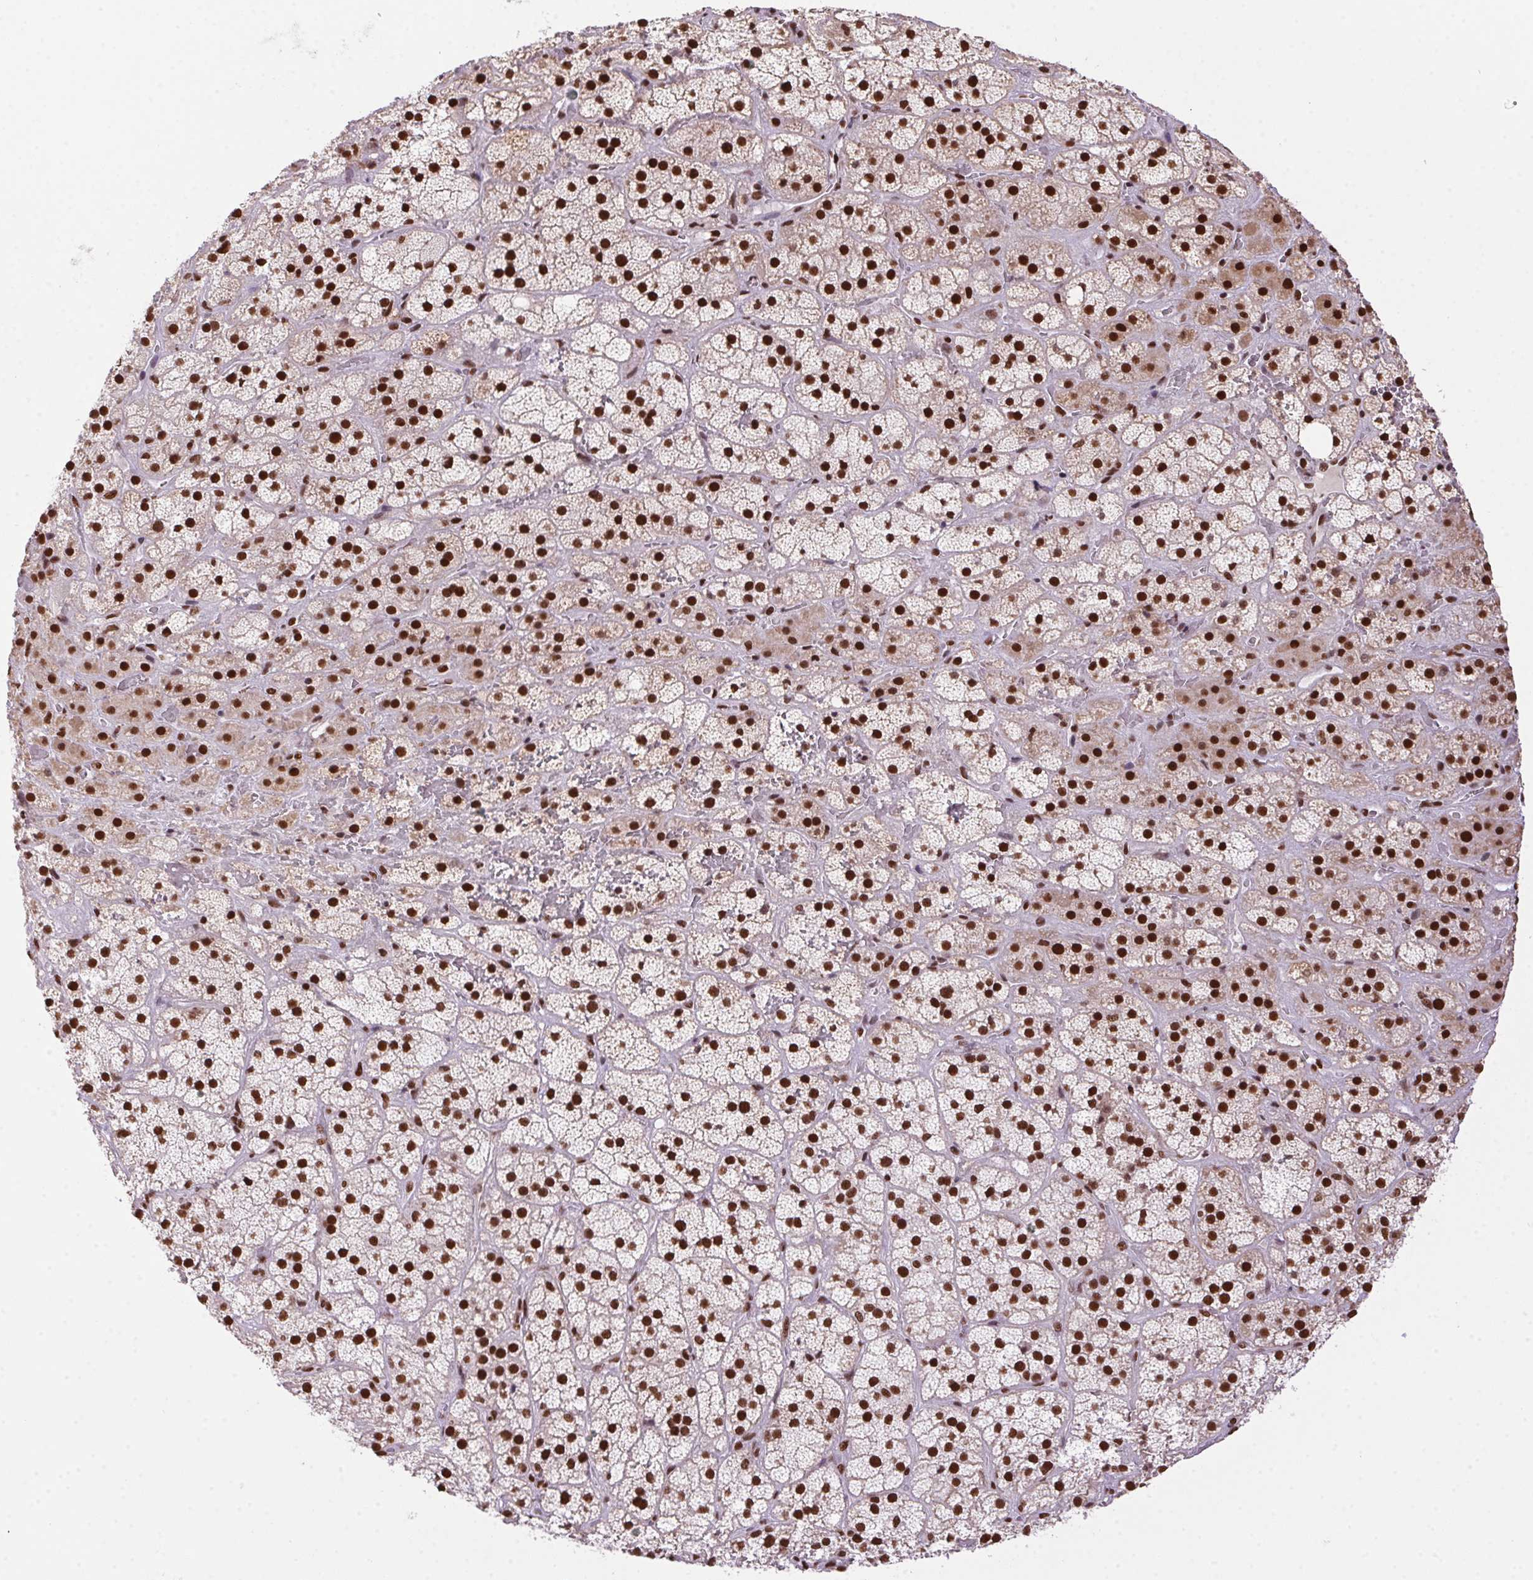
{"staining": {"intensity": "strong", "quantity": ">75%", "location": "cytoplasmic/membranous,nuclear"}, "tissue": "adrenal gland", "cell_type": "Glandular cells", "image_type": "normal", "snomed": [{"axis": "morphology", "description": "Normal tissue, NOS"}, {"axis": "topography", "description": "Adrenal gland"}], "caption": "High-power microscopy captured an IHC histopathology image of benign adrenal gland, revealing strong cytoplasmic/membranous,nuclear expression in about >75% of glandular cells.", "gene": "ZNF207", "patient": {"sex": "male", "age": 57}}